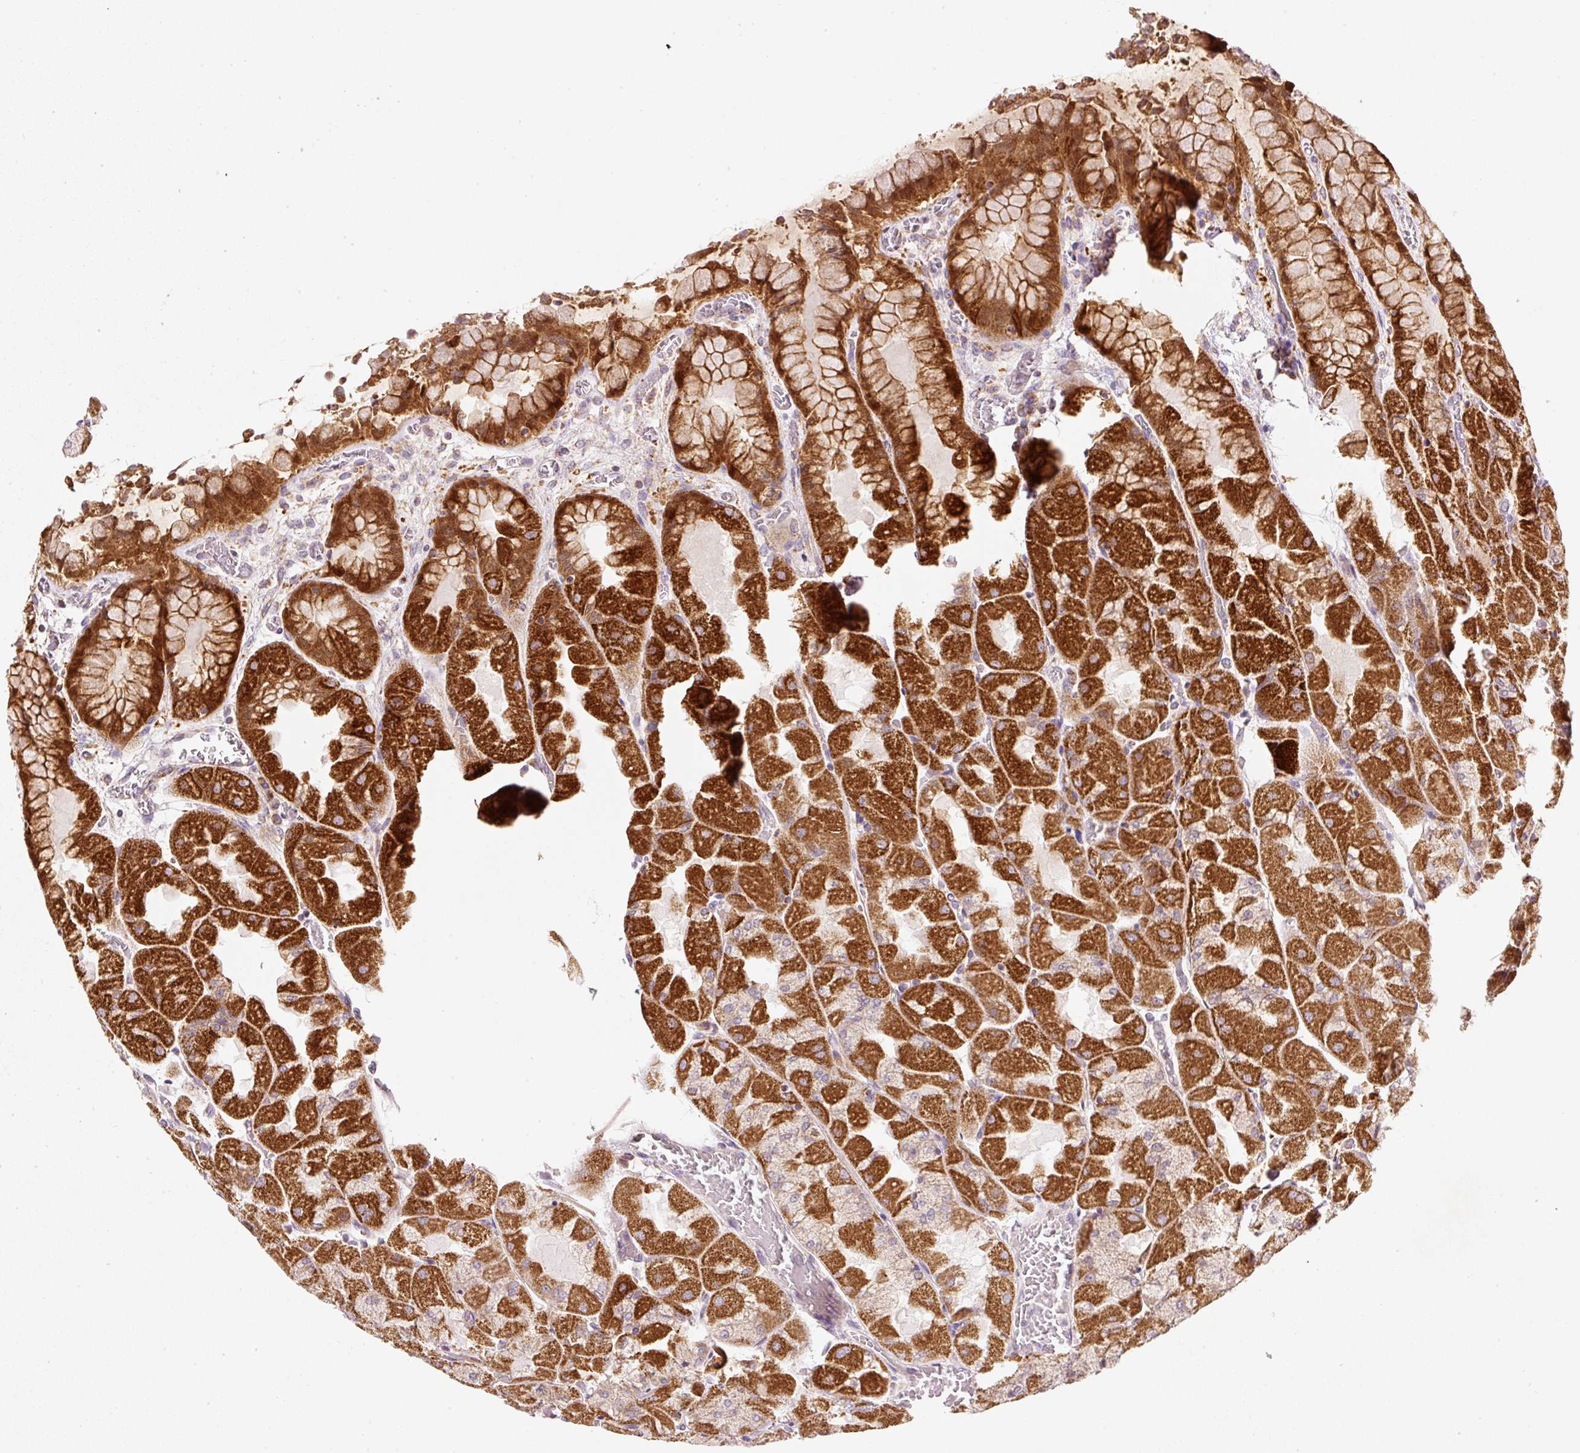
{"staining": {"intensity": "strong", "quantity": ">75%", "location": "cytoplasmic/membranous"}, "tissue": "stomach", "cell_type": "Glandular cells", "image_type": "normal", "snomed": [{"axis": "morphology", "description": "Normal tissue, NOS"}, {"axis": "topography", "description": "Stomach"}], "caption": "Protein expression by immunohistochemistry exhibits strong cytoplasmic/membranous staining in about >75% of glandular cells in normal stomach.", "gene": "FAM78B", "patient": {"sex": "female", "age": 61}}